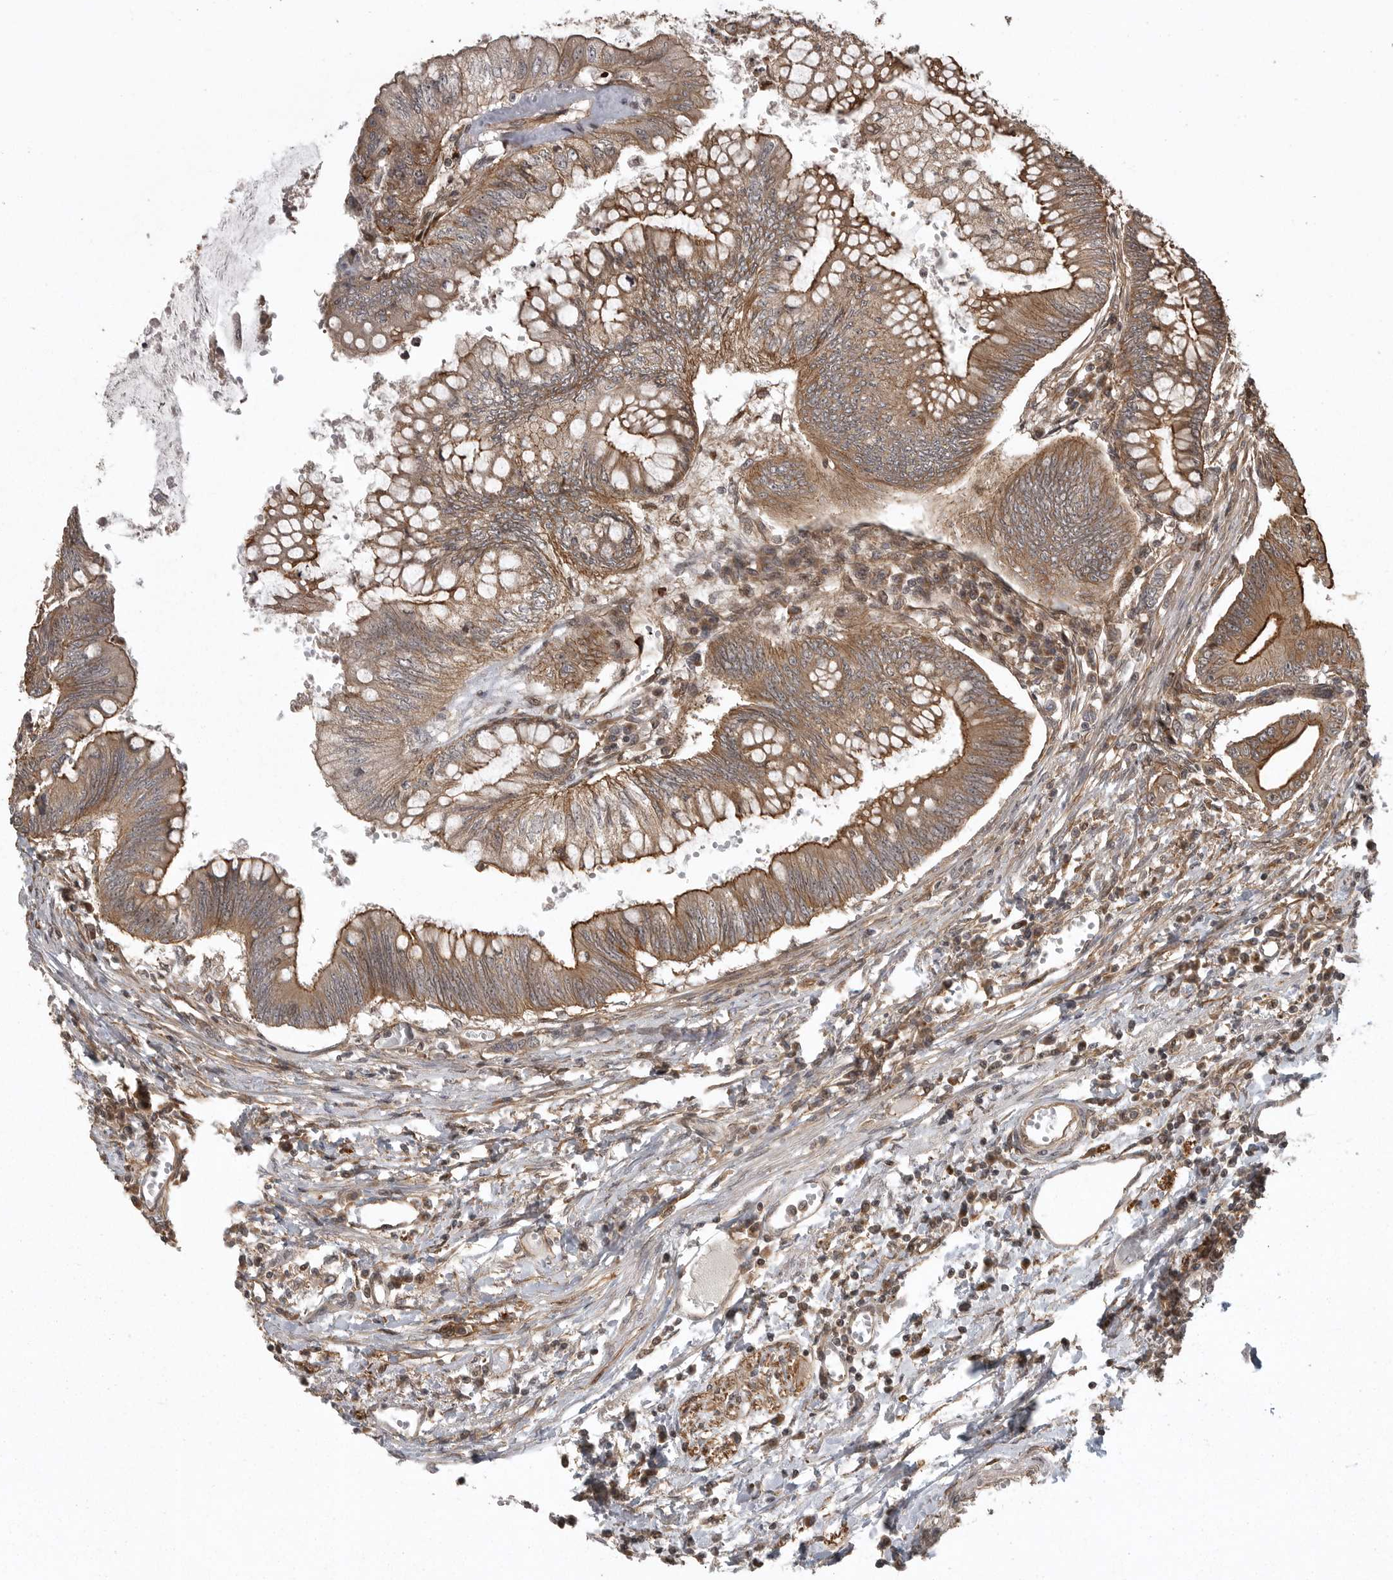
{"staining": {"intensity": "moderate", "quantity": ">75%", "location": "cytoplasmic/membranous"}, "tissue": "colorectal cancer", "cell_type": "Tumor cells", "image_type": "cancer", "snomed": [{"axis": "morphology", "description": "Adenoma, NOS"}, {"axis": "morphology", "description": "Adenocarcinoma, NOS"}, {"axis": "topography", "description": "Colon"}], "caption": "Colorectal cancer (adenocarcinoma) tissue shows moderate cytoplasmic/membranous positivity in approximately >75% of tumor cells", "gene": "DNAJC8", "patient": {"sex": "male", "age": 79}}